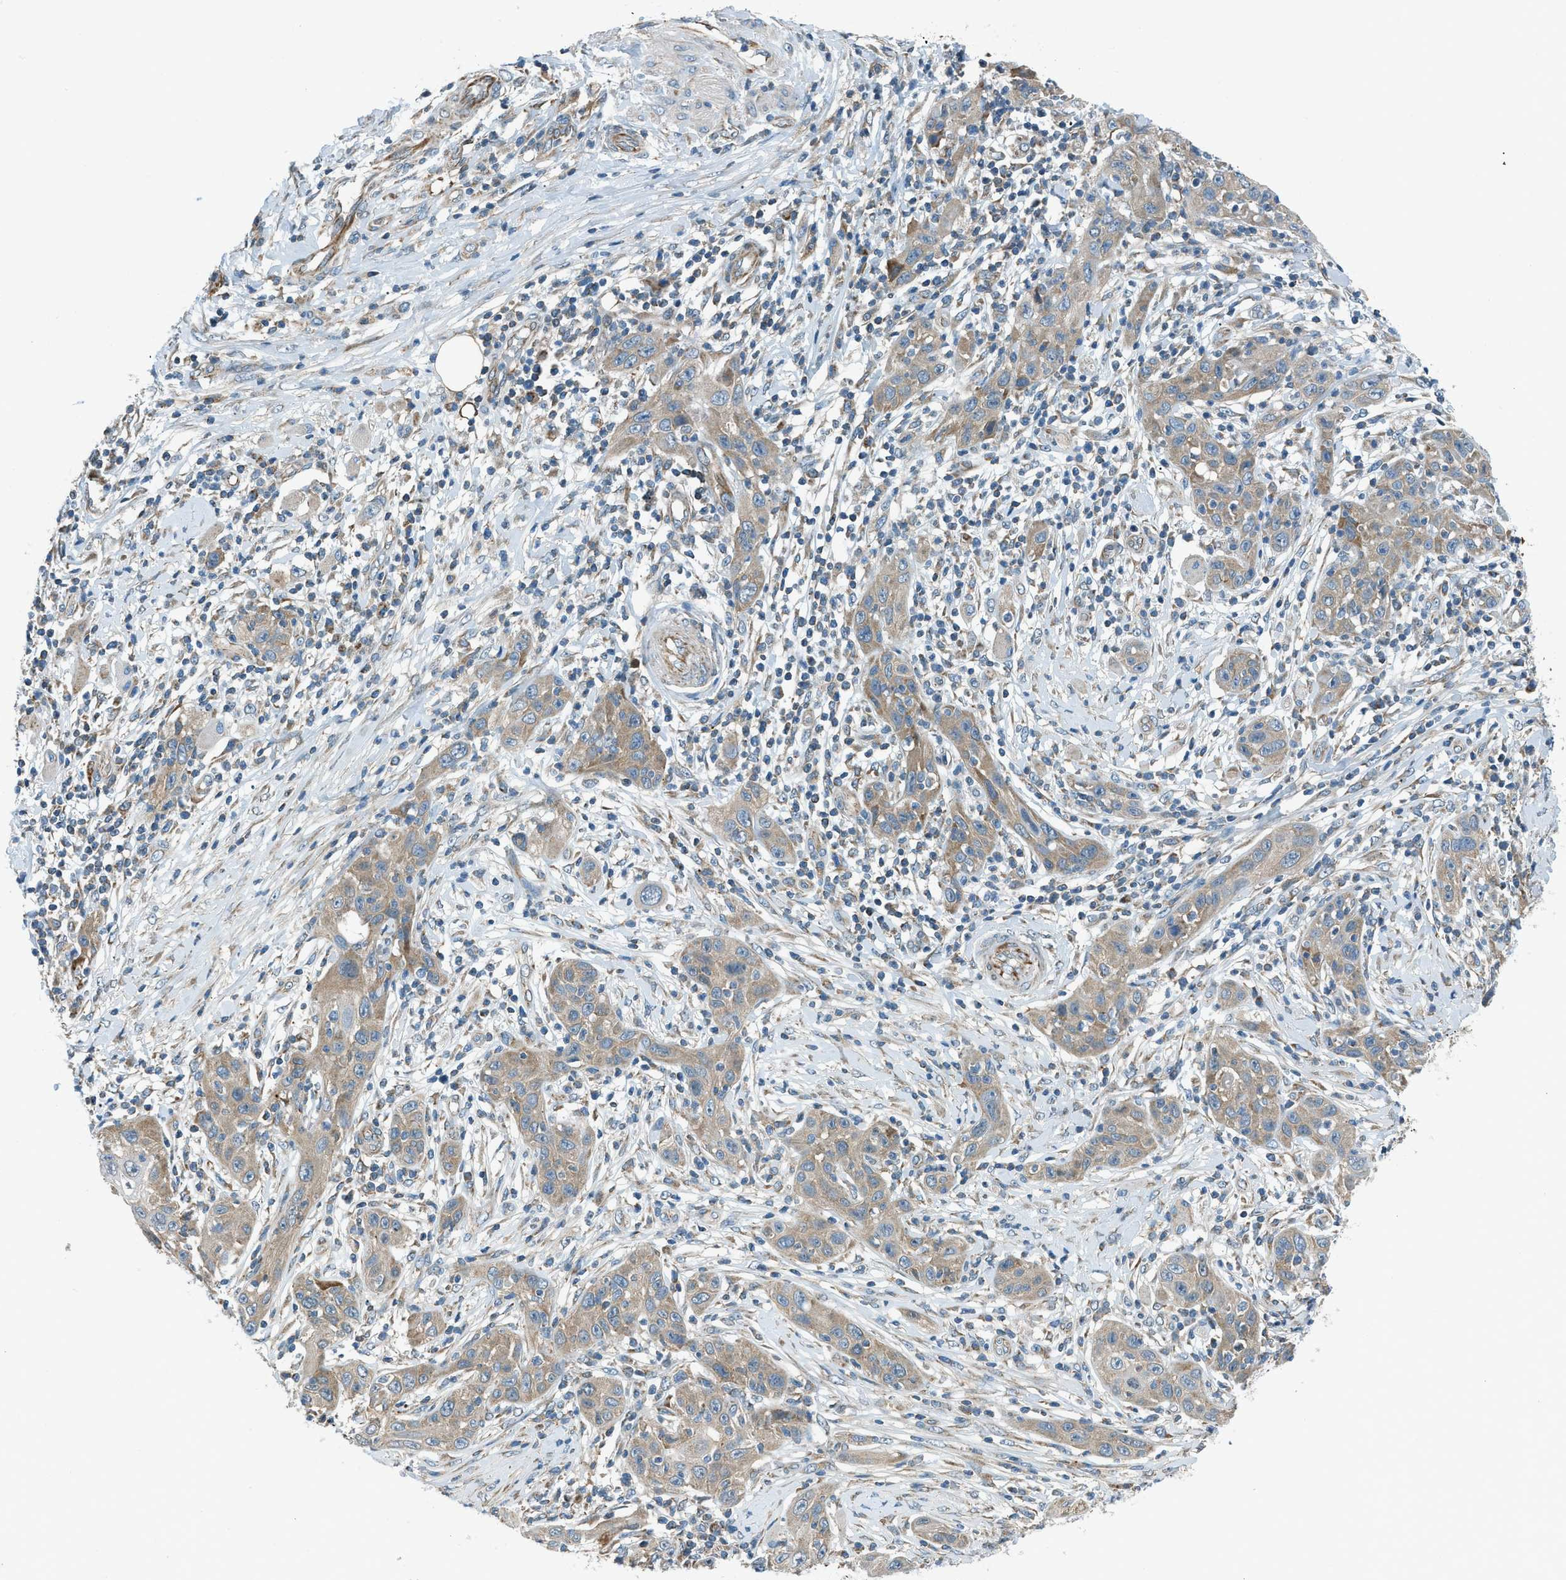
{"staining": {"intensity": "weak", "quantity": ">75%", "location": "cytoplasmic/membranous"}, "tissue": "skin cancer", "cell_type": "Tumor cells", "image_type": "cancer", "snomed": [{"axis": "morphology", "description": "Squamous cell carcinoma, NOS"}, {"axis": "topography", "description": "Skin"}], "caption": "A high-resolution histopathology image shows immunohistochemistry (IHC) staining of skin cancer, which displays weak cytoplasmic/membranous expression in approximately >75% of tumor cells.", "gene": "PIGG", "patient": {"sex": "female", "age": 88}}